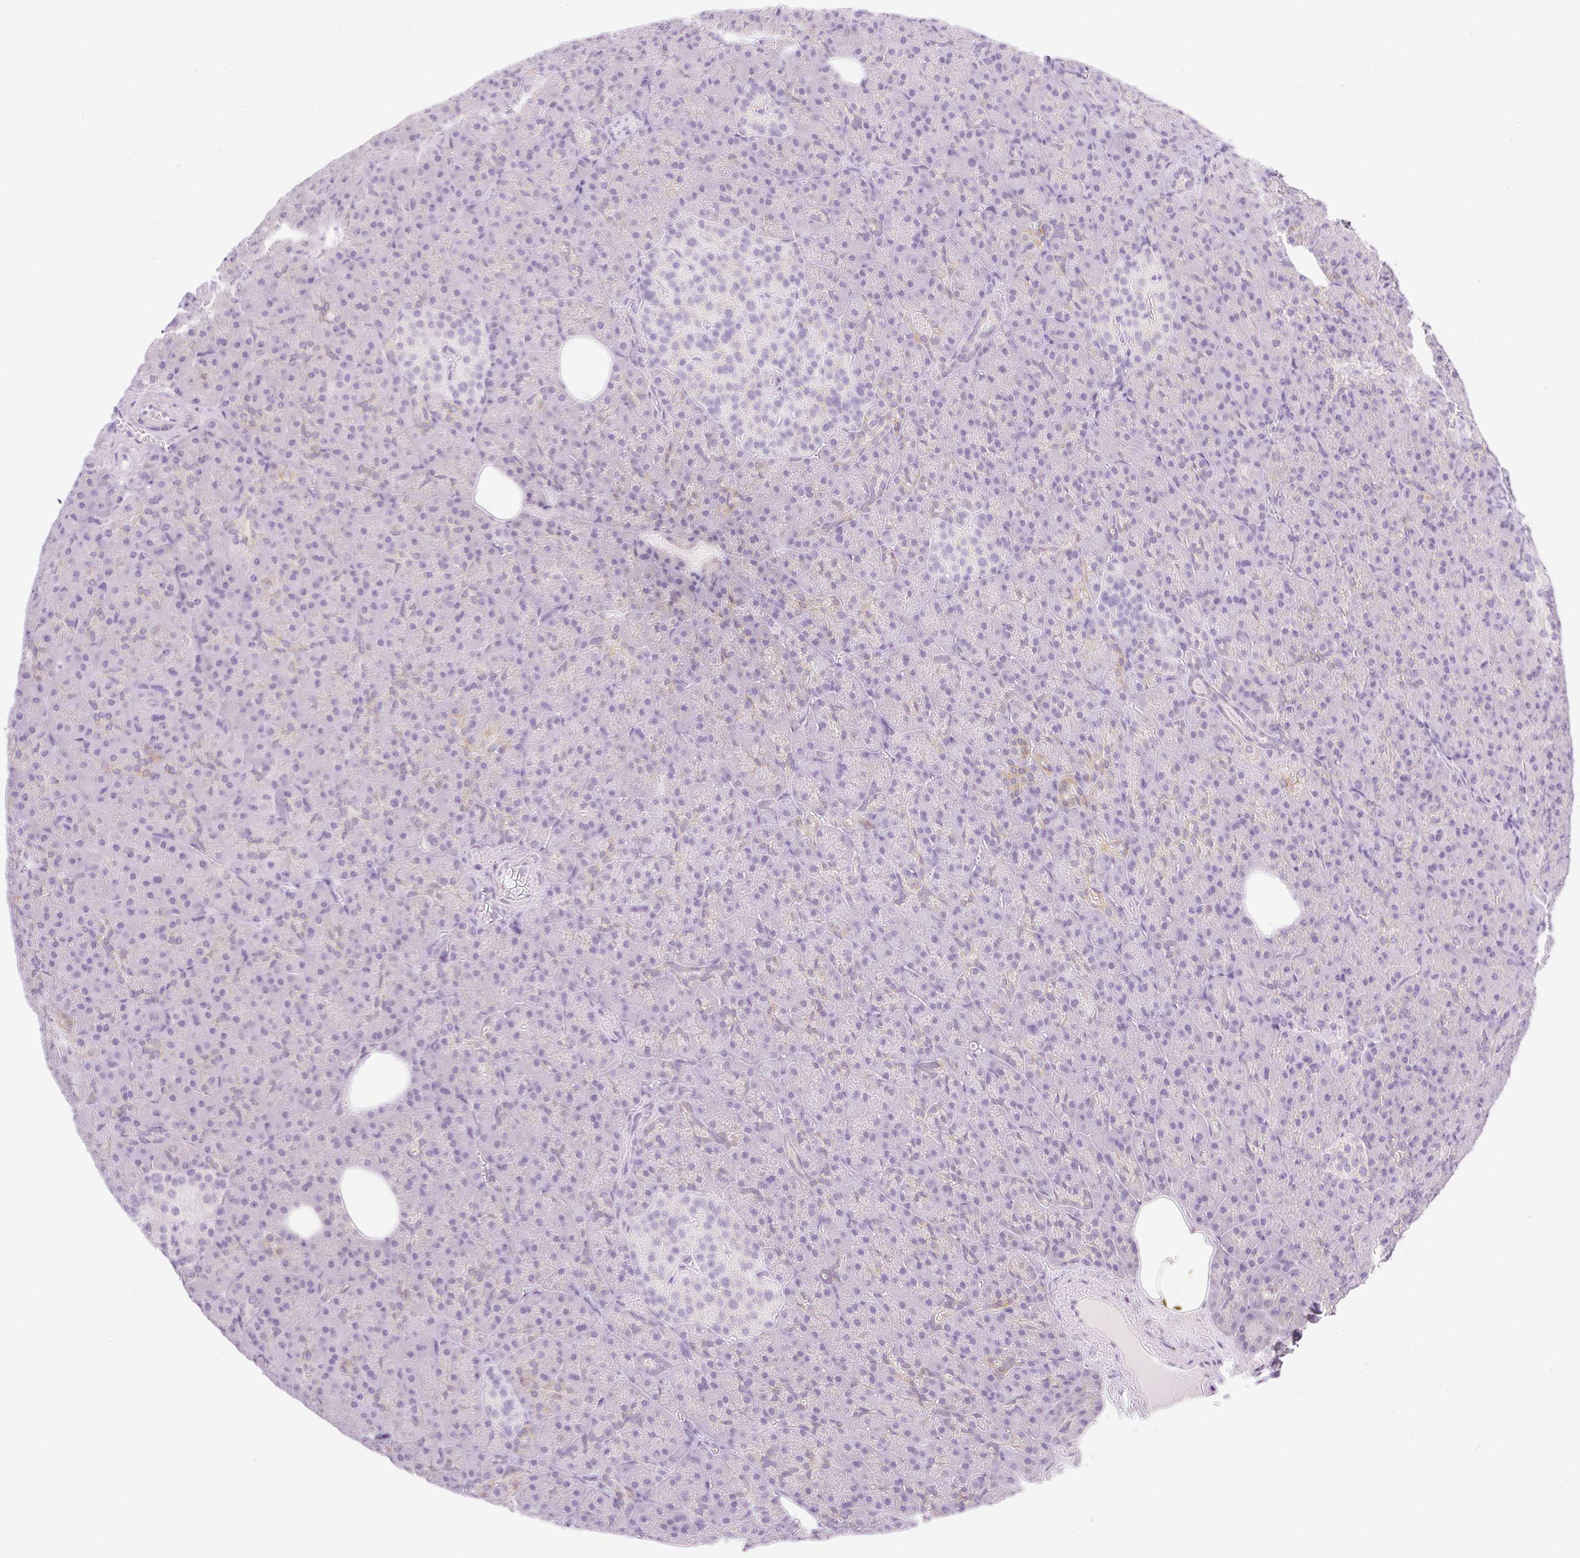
{"staining": {"intensity": "moderate", "quantity": "<25%", "location": "cytoplasmic/membranous"}, "tissue": "pancreas", "cell_type": "Exocrine glandular cells", "image_type": "normal", "snomed": [{"axis": "morphology", "description": "Normal tissue, NOS"}, {"axis": "topography", "description": "Pancreas"}], "caption": "Exocrine glandular cells demonstrate low levels of moderate cytoplasmic/membranous expression in about <25% of cells in benign human pancreas.", "gene": "PALM3", "patient": {"sex": "female", "age": 74}}